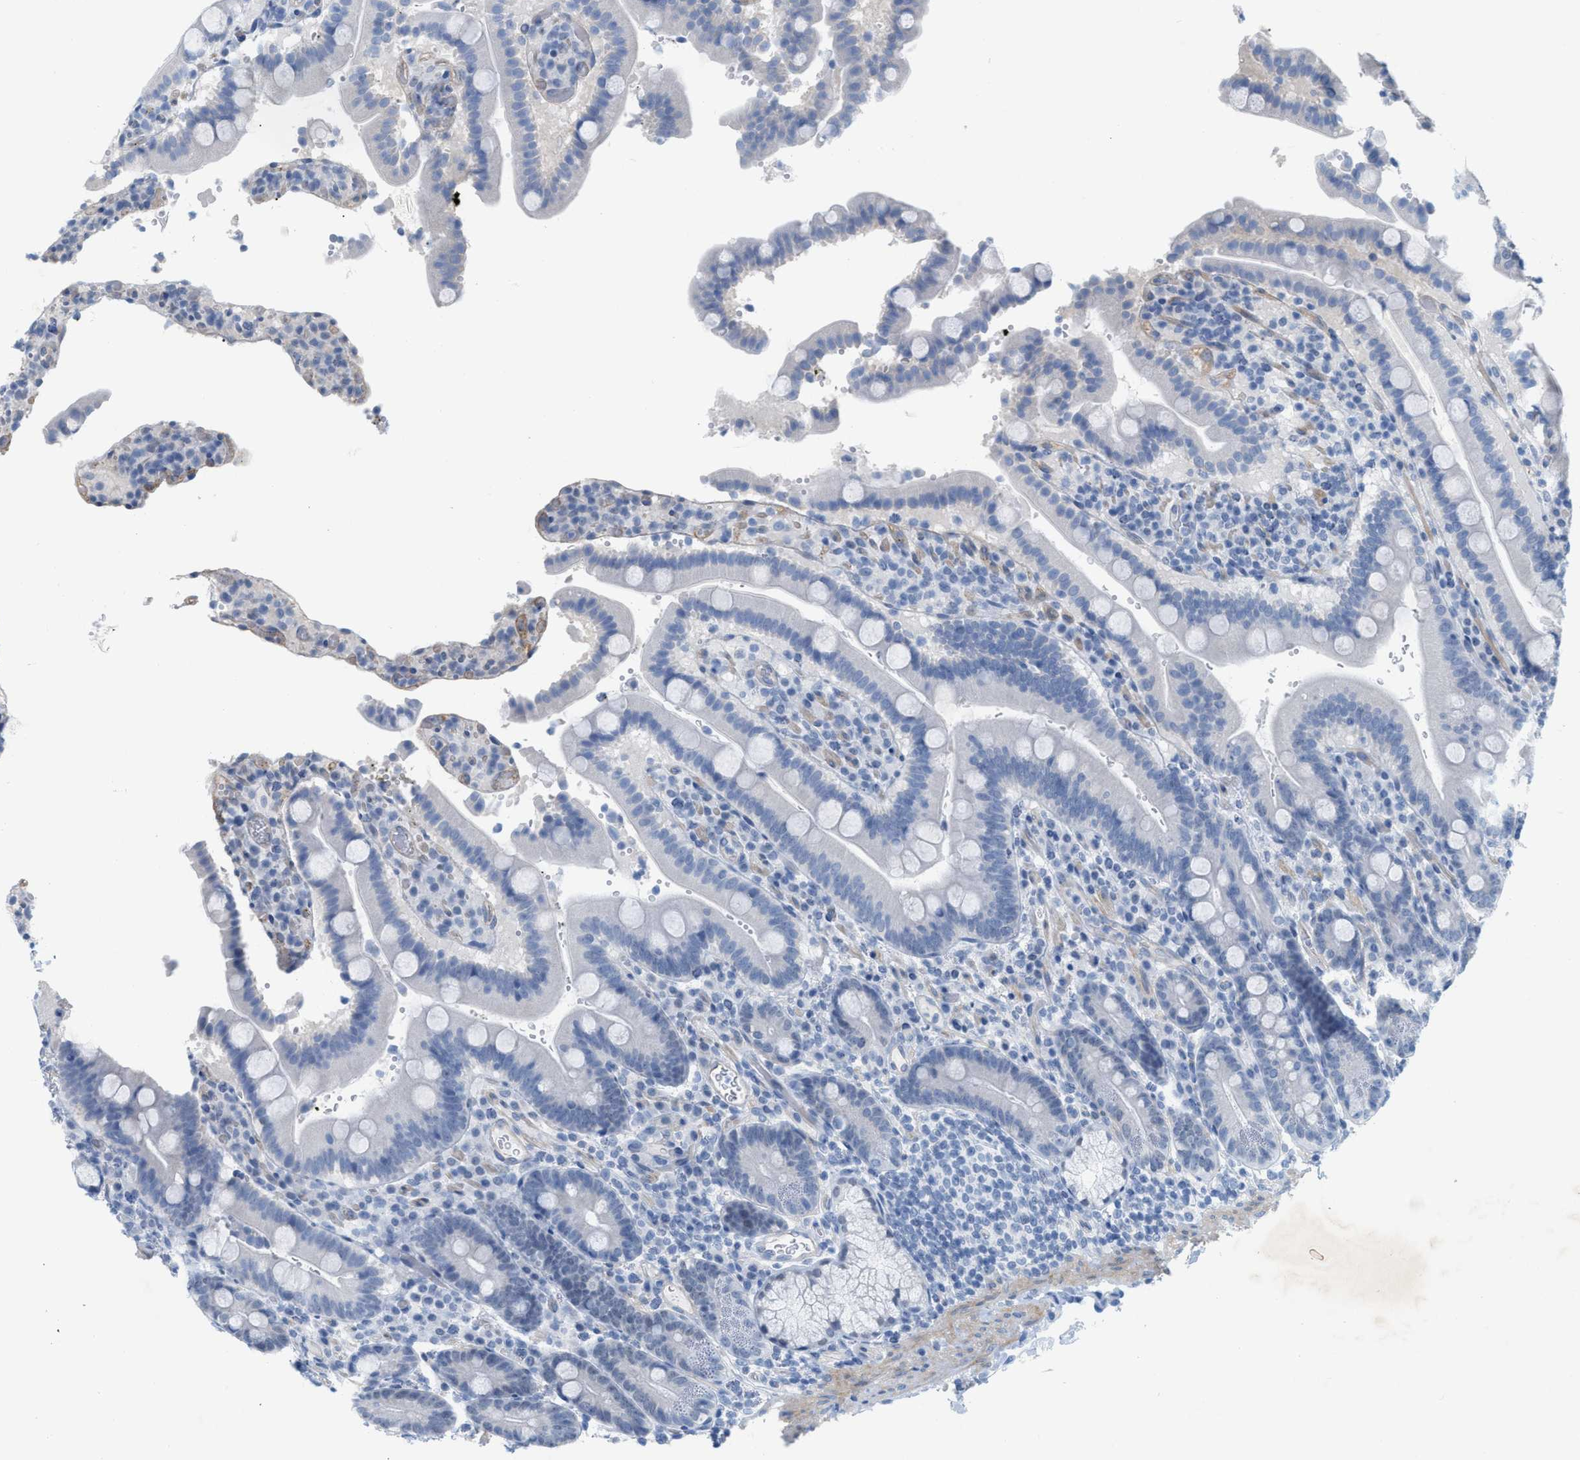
{"staining": {"intensity": "negative", "quantity": "none", "location": "none"}, "tissue": "duodenum", "cell_type": "Glandular cells", "image_type": "normal", "snomed": [{"axis": "morphology", "description": "Normal tissue, NOS"}, {"axis": "topography", "description": "Small intestine, NOS"}], "caption": "The image exhibits no staining of glandular cells in unremarkable duodenum. Brightfield microscopy of immunohistochemistry (IHC) stained with DAB (brown) and hematoxylin (blue), captured at high magnification.", "gene": "HLTF", "patient": {"sex": "female", "age": 71}}